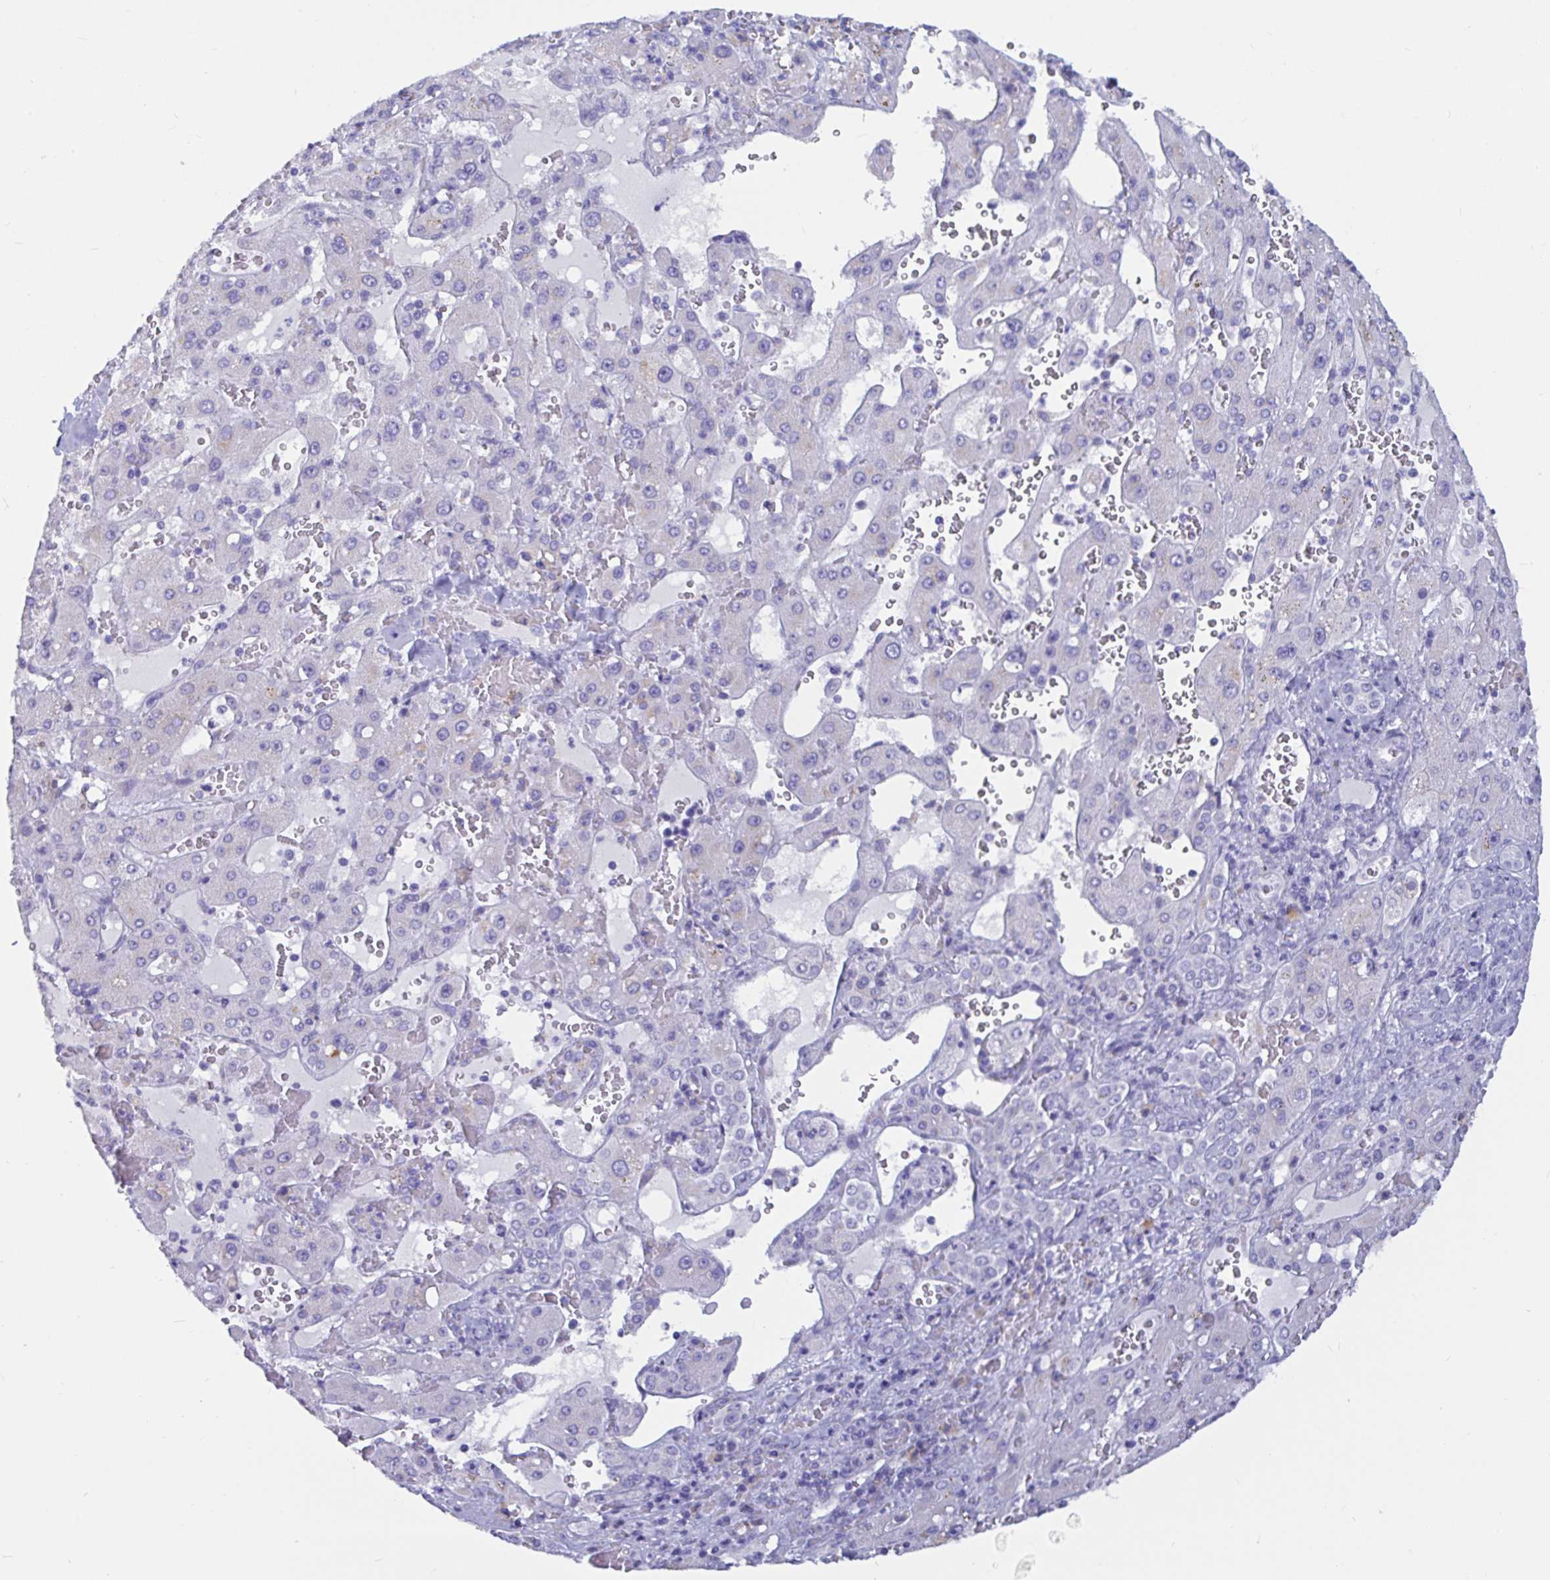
{"staining": {"intensity": "negative", "quantity": "none", "location": "none"}, "tissue": "liver cancer", "cell_type": "Tumor cells", "image_type": "cancer", "snomed": [{"axis": "morphology", "description": "Carcinoma, Hepatocellular, NOS"}, {"axis": "topography", "description": "Liver"}], "caption": "An immunohistochemistry (IHC) image of hepatocellular carcinoma (liver) is shown. There is no staining in tumor cells of hepatocellular carcinoma (liver).", "gene": "ZPBP2", "patient": {"sex": "female", "age": 73}}